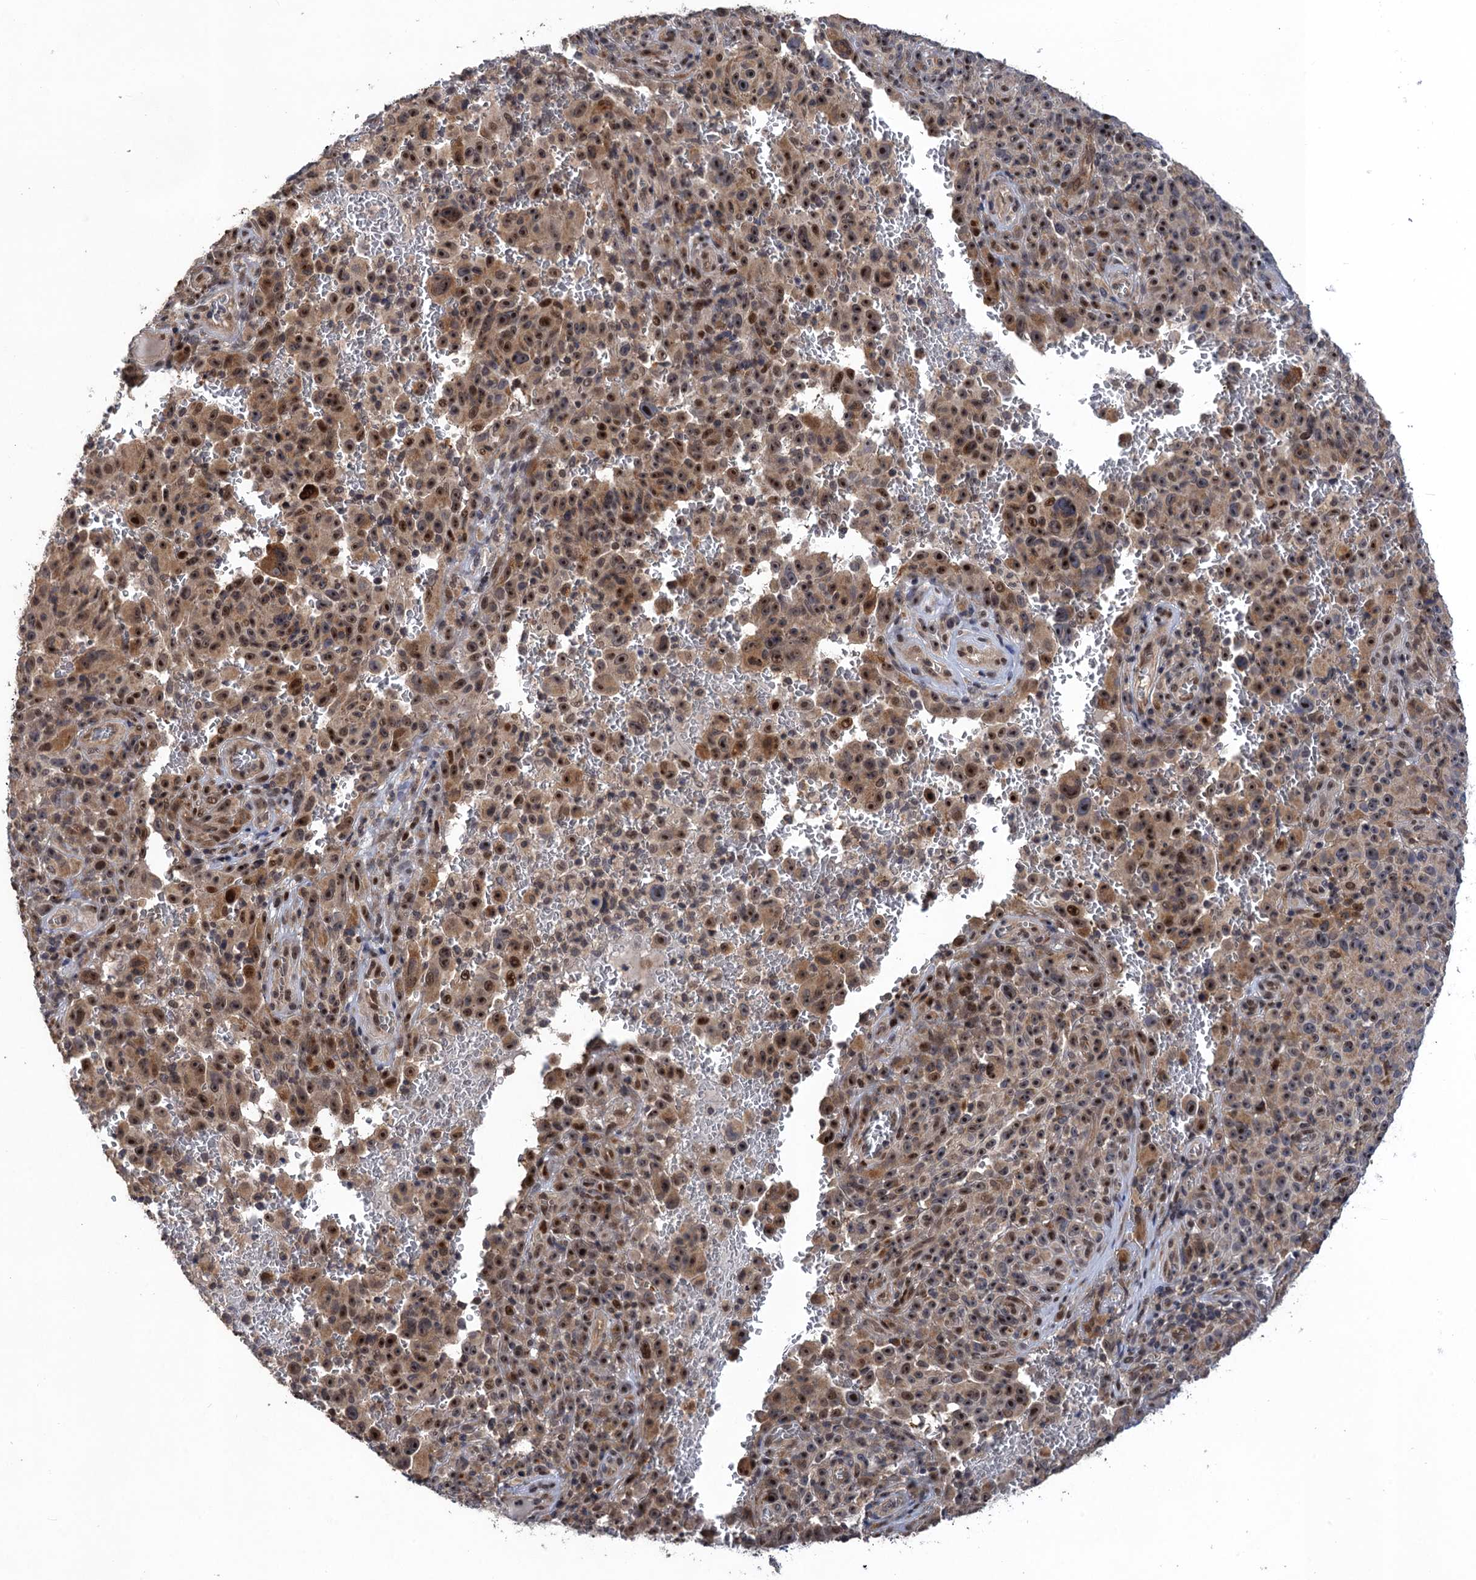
{"staining": {"intensity": "moderate", "quantity": ">75%", "location": "cytoplasmic/membranous,nuclear"}, "tissue": "melanoma", "cell_type": "Tumor cells", "image_type": "cancer", "snomed": [{"axis": "morphology", "description": "Malignant melanoma, NOS"}, {"axis": "topography", "description": "Skin"}], "caption": "Melanoma stained with IHC displays moderate cytoplasmic/membranous and nuclear staining in approximately >75% of tumor cells.", "gene": "ZAR1L", "patient": {"sex": "female", "age": 82}}